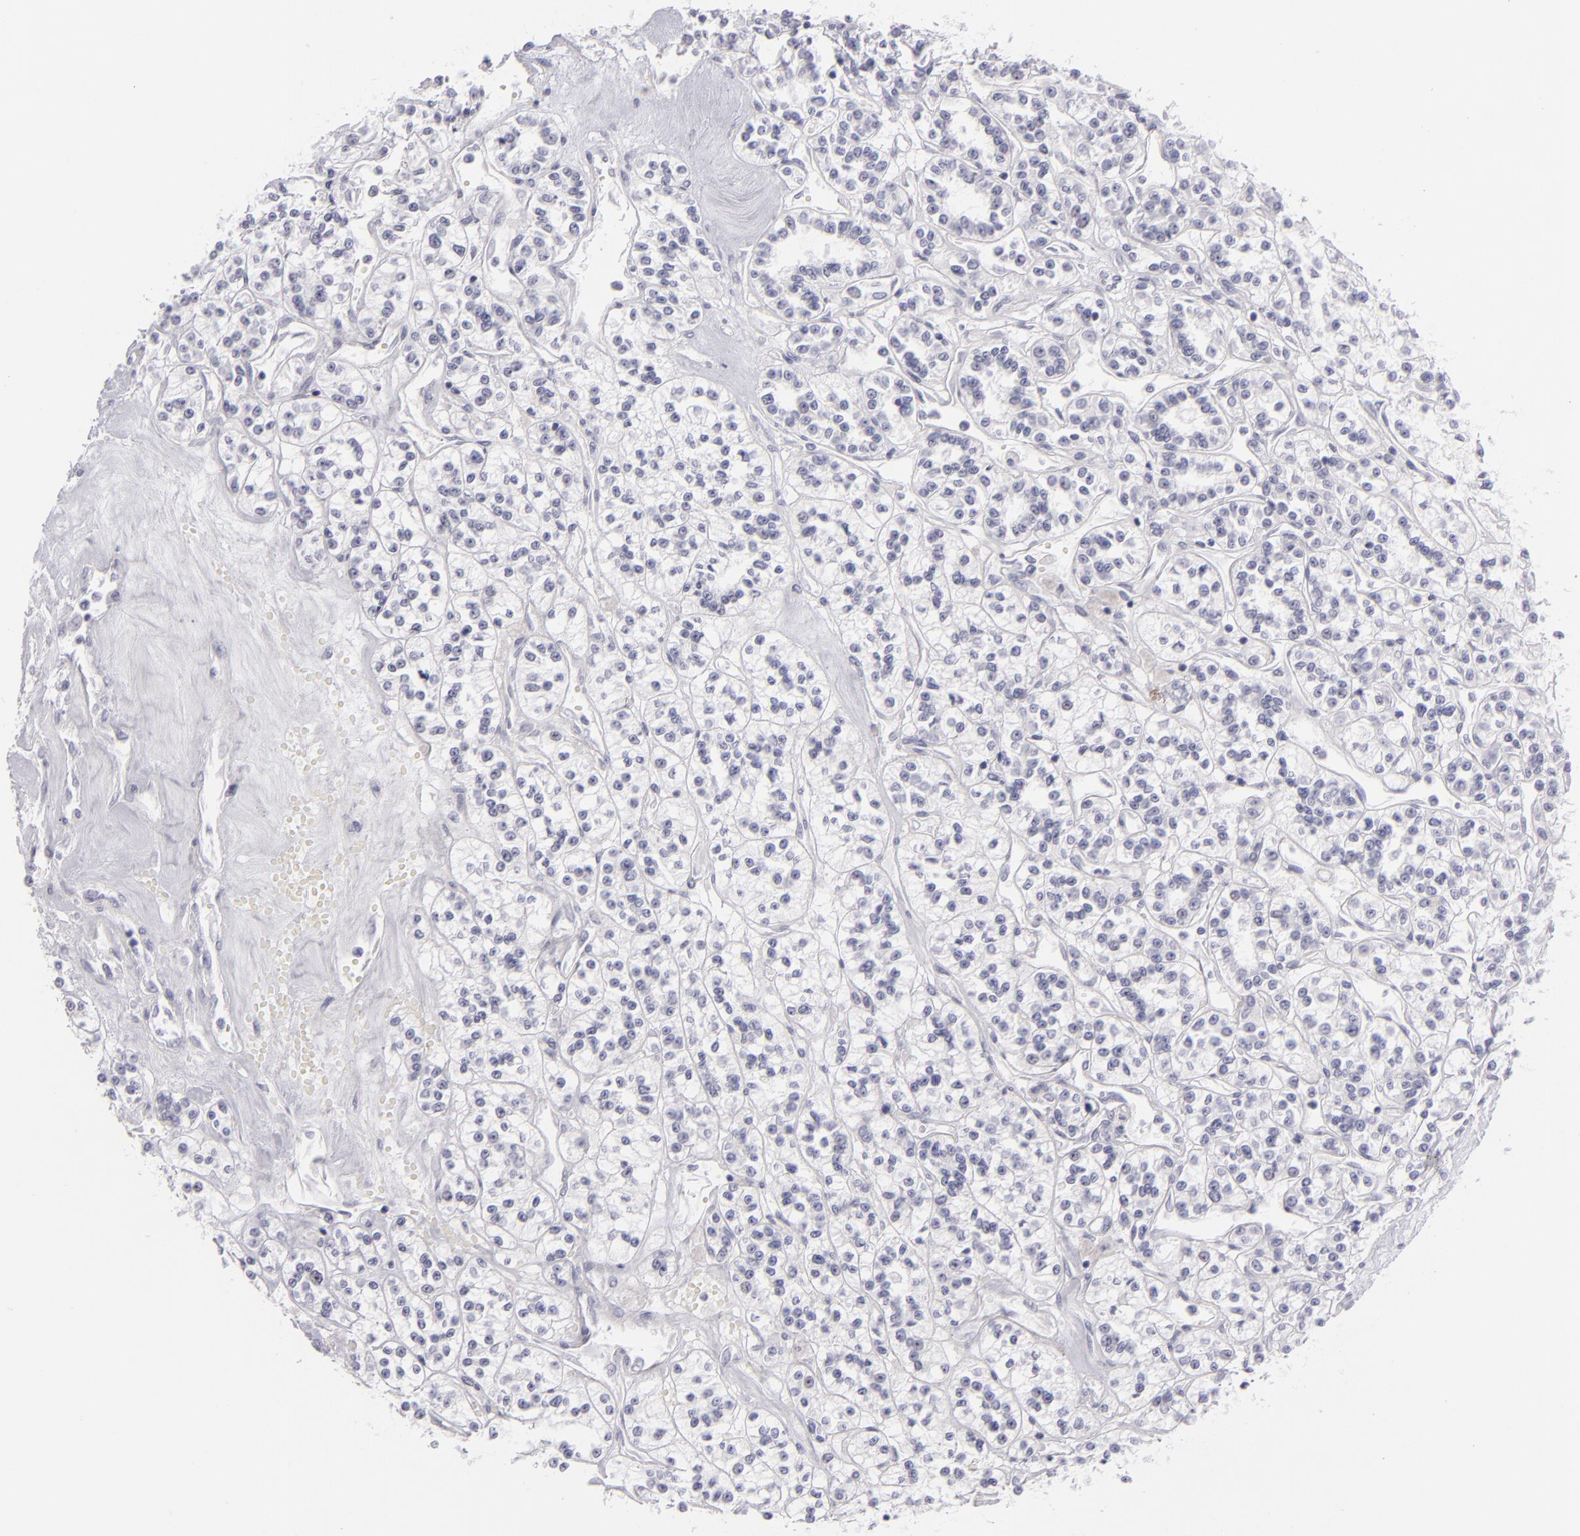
{"staining": {"intensity": "negative", "quantity": "none", "location": "none"}, "tissue": "renal cancer", "cell_type": "Tumor cells", "image_type": "cancer", "snomed": [{"axis": "morphology", "description": "Adenocarcinoma, NOS"}, {"axis": "topography", "description": "Kidney"}], "caption": "Renal cancer was stained to show a protein in brown. There is no significant expression in tumor cells.", "gene": "VIL1", "patient": {"sex": "female", "age": 76}}